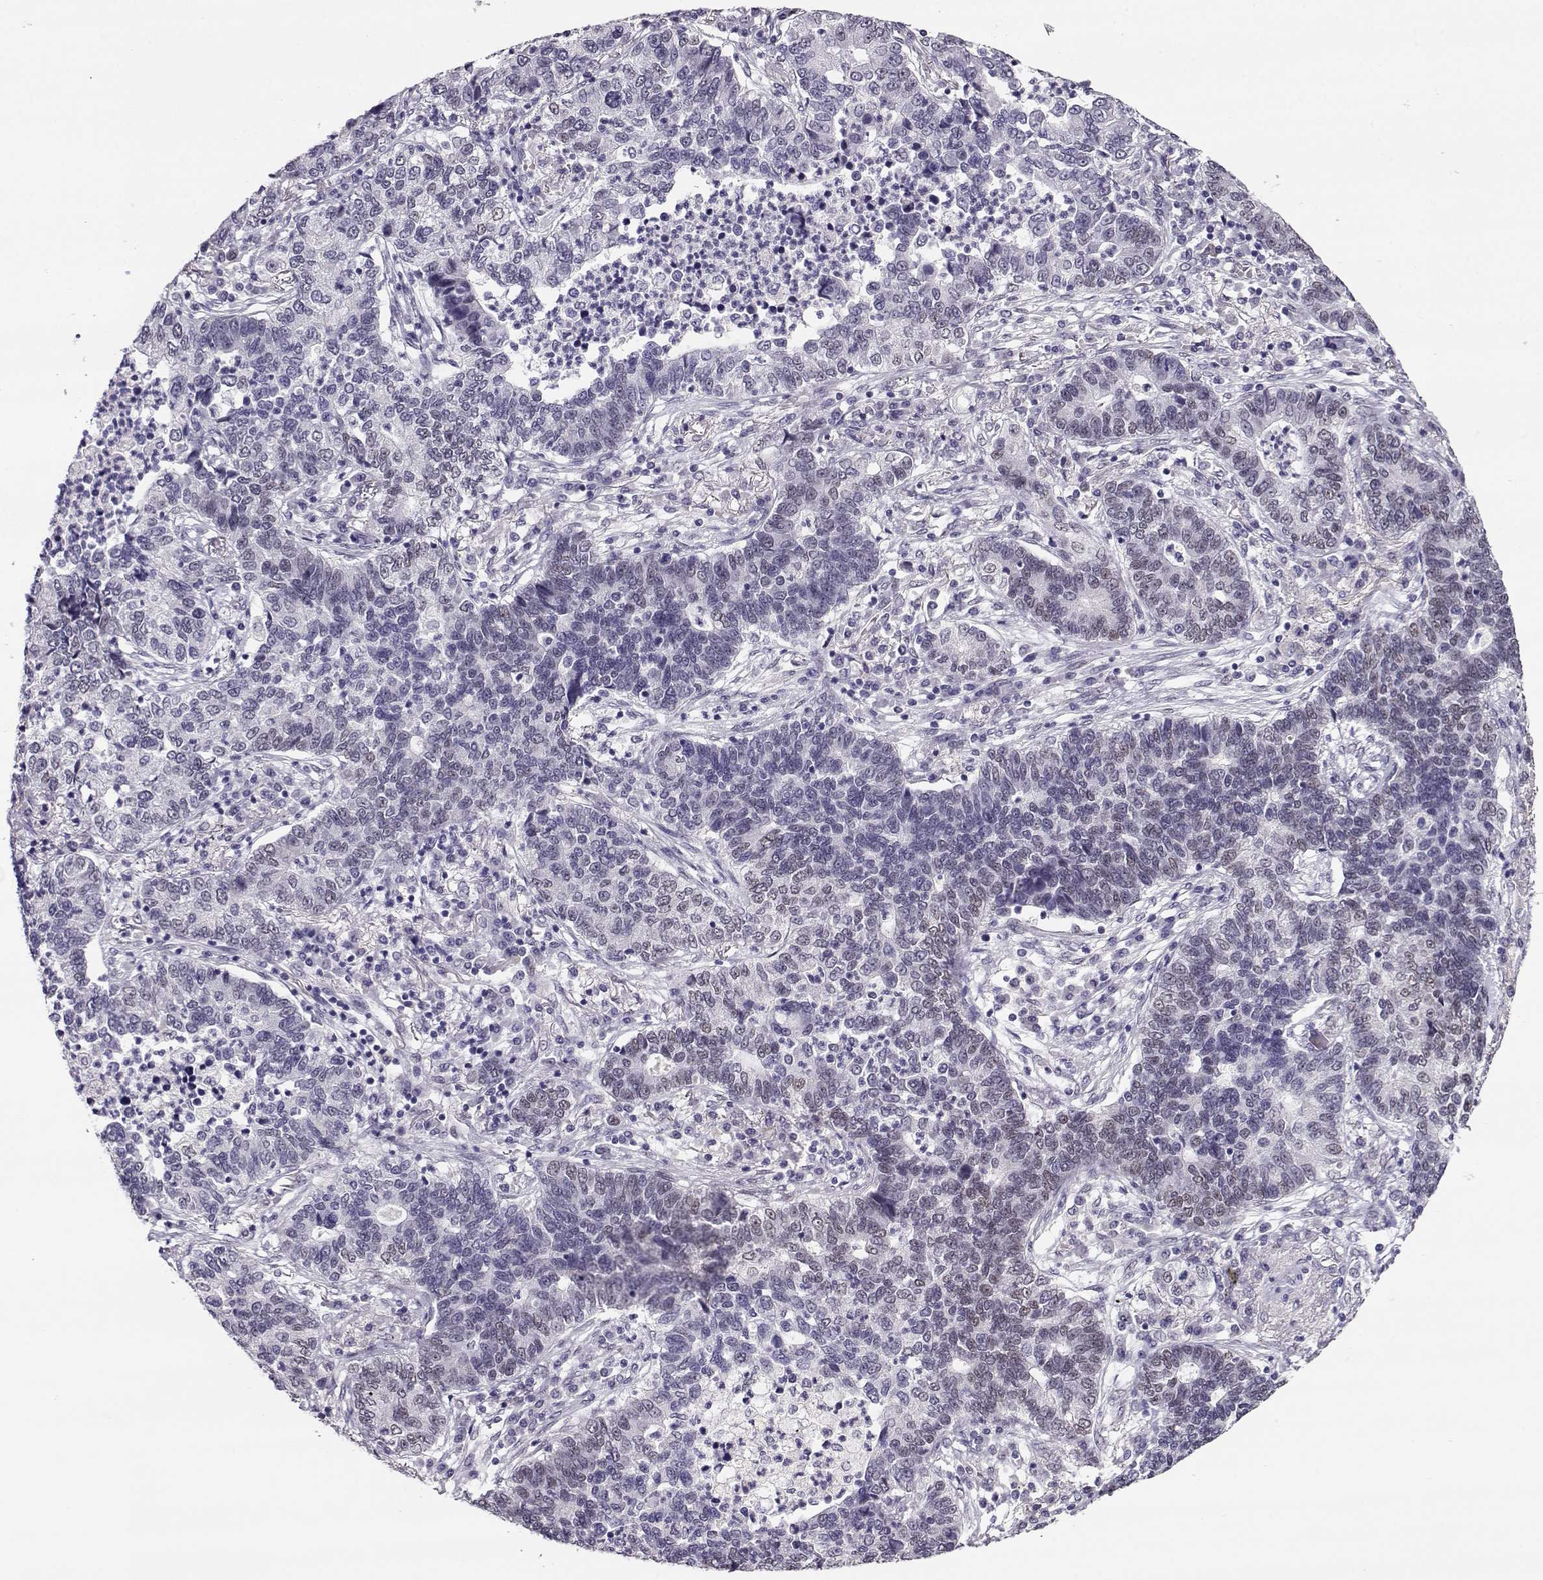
{"staining": {"intensity": "weak", "quantity": "<25%", "location": "nuclear"}, "tissue": "lung cancer", "cell_type": "Tumor cells", "image_type": "cancer", "snomed": [{"axis": "morphology", "description": "Adenocarcinoma, NOS"}, {"axis": "topography", "description": "Lung"}], "caption": "A high-resolution micrograph shows immunohistochemistry staining of lung adenocarcinoma, which reveals no significant positivity in tumor cells. The staining was performed using DAB (3,3'-diaminobenzidine) to visualize the protein expression in brown, while the nuclei were stained in blue with hematoxylin (Magnification: 20x).", "gene": "POLI", "patient": {"sex": "female", "age": 57}}